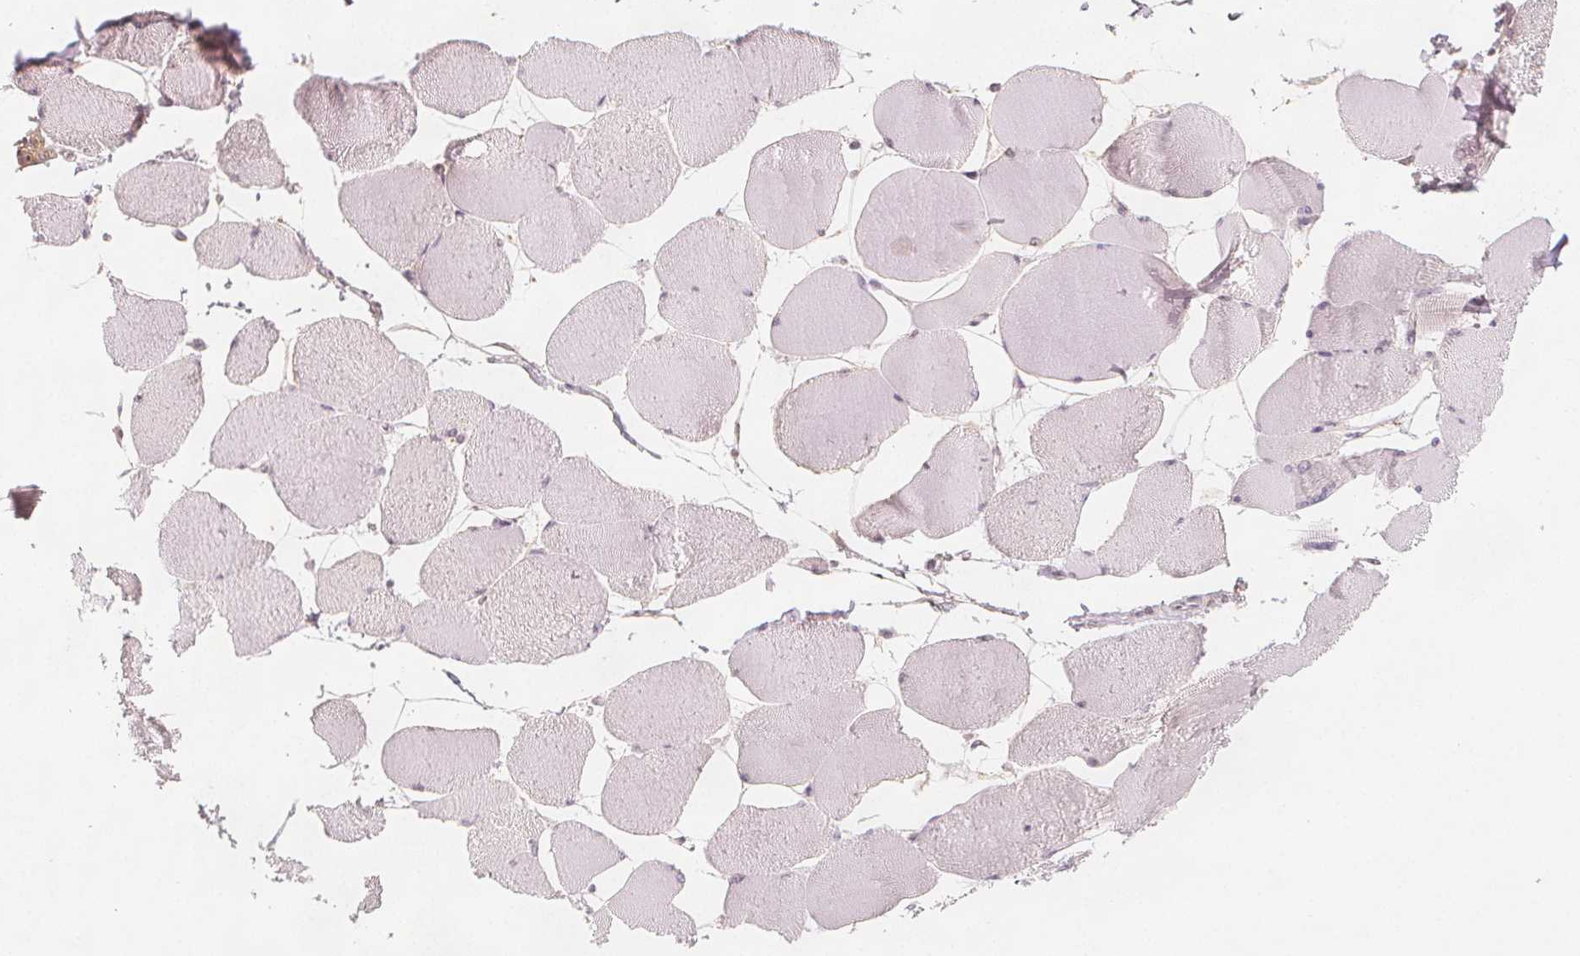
{"staining": {"intensity": "negative", "quantity": "none", "location": "none"}, "tissue": "skeletal muscle", "cell_type": "Myocytes", "image_type": "normal", "snomed": [{"axis": "morphology", "description": "Normal tissue, NOS"}, {"axis": "topography", "description": "Skeletal muscle"}], "caption": "An immunohistochemistry (IHC) histopathology image of benign skeletal muscle is shown. There is no staining in myocytes of skeletal muscle.", "gene": "C1orf167", "patient": {"sex": "female", "age": 75}}